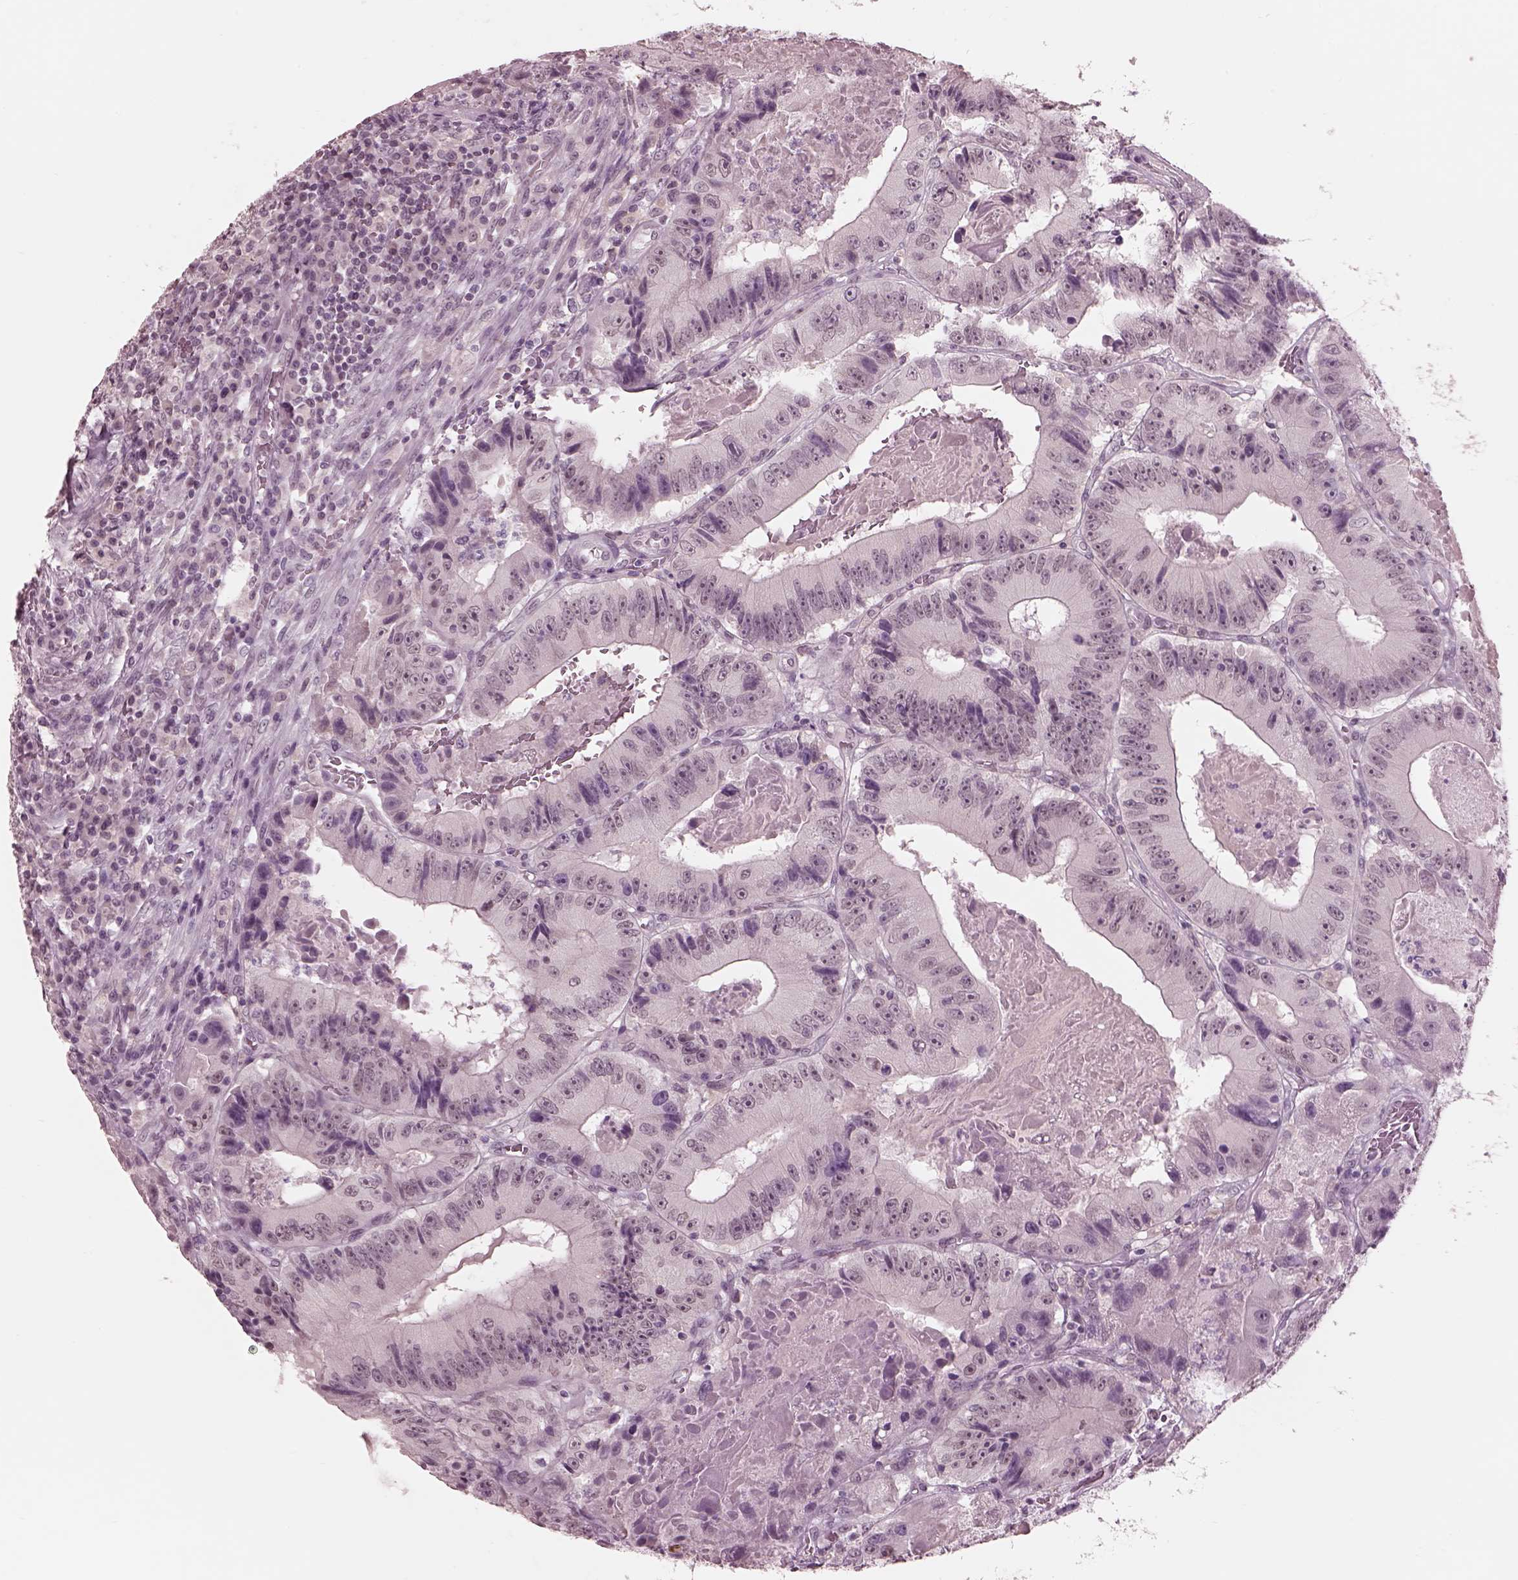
{"staining": {"intensity": "negative", "quantity": "none", "location": "none"}, "tissue": "colorectal cancer", "cell_type": "Tumor cells", "image_type": "cancer", "snomed": [{"axis": "morphology", "description": "Adenocarcinoma, NOS"}, {"axis": "topography", "description": "Colon"}], "caption": "Colorectal cancer stained for a protein using immunohistochemistry shows no positivity tumor cells.", "gene": "GARIN4", "patient": {"sex": "female", "age": 86}}